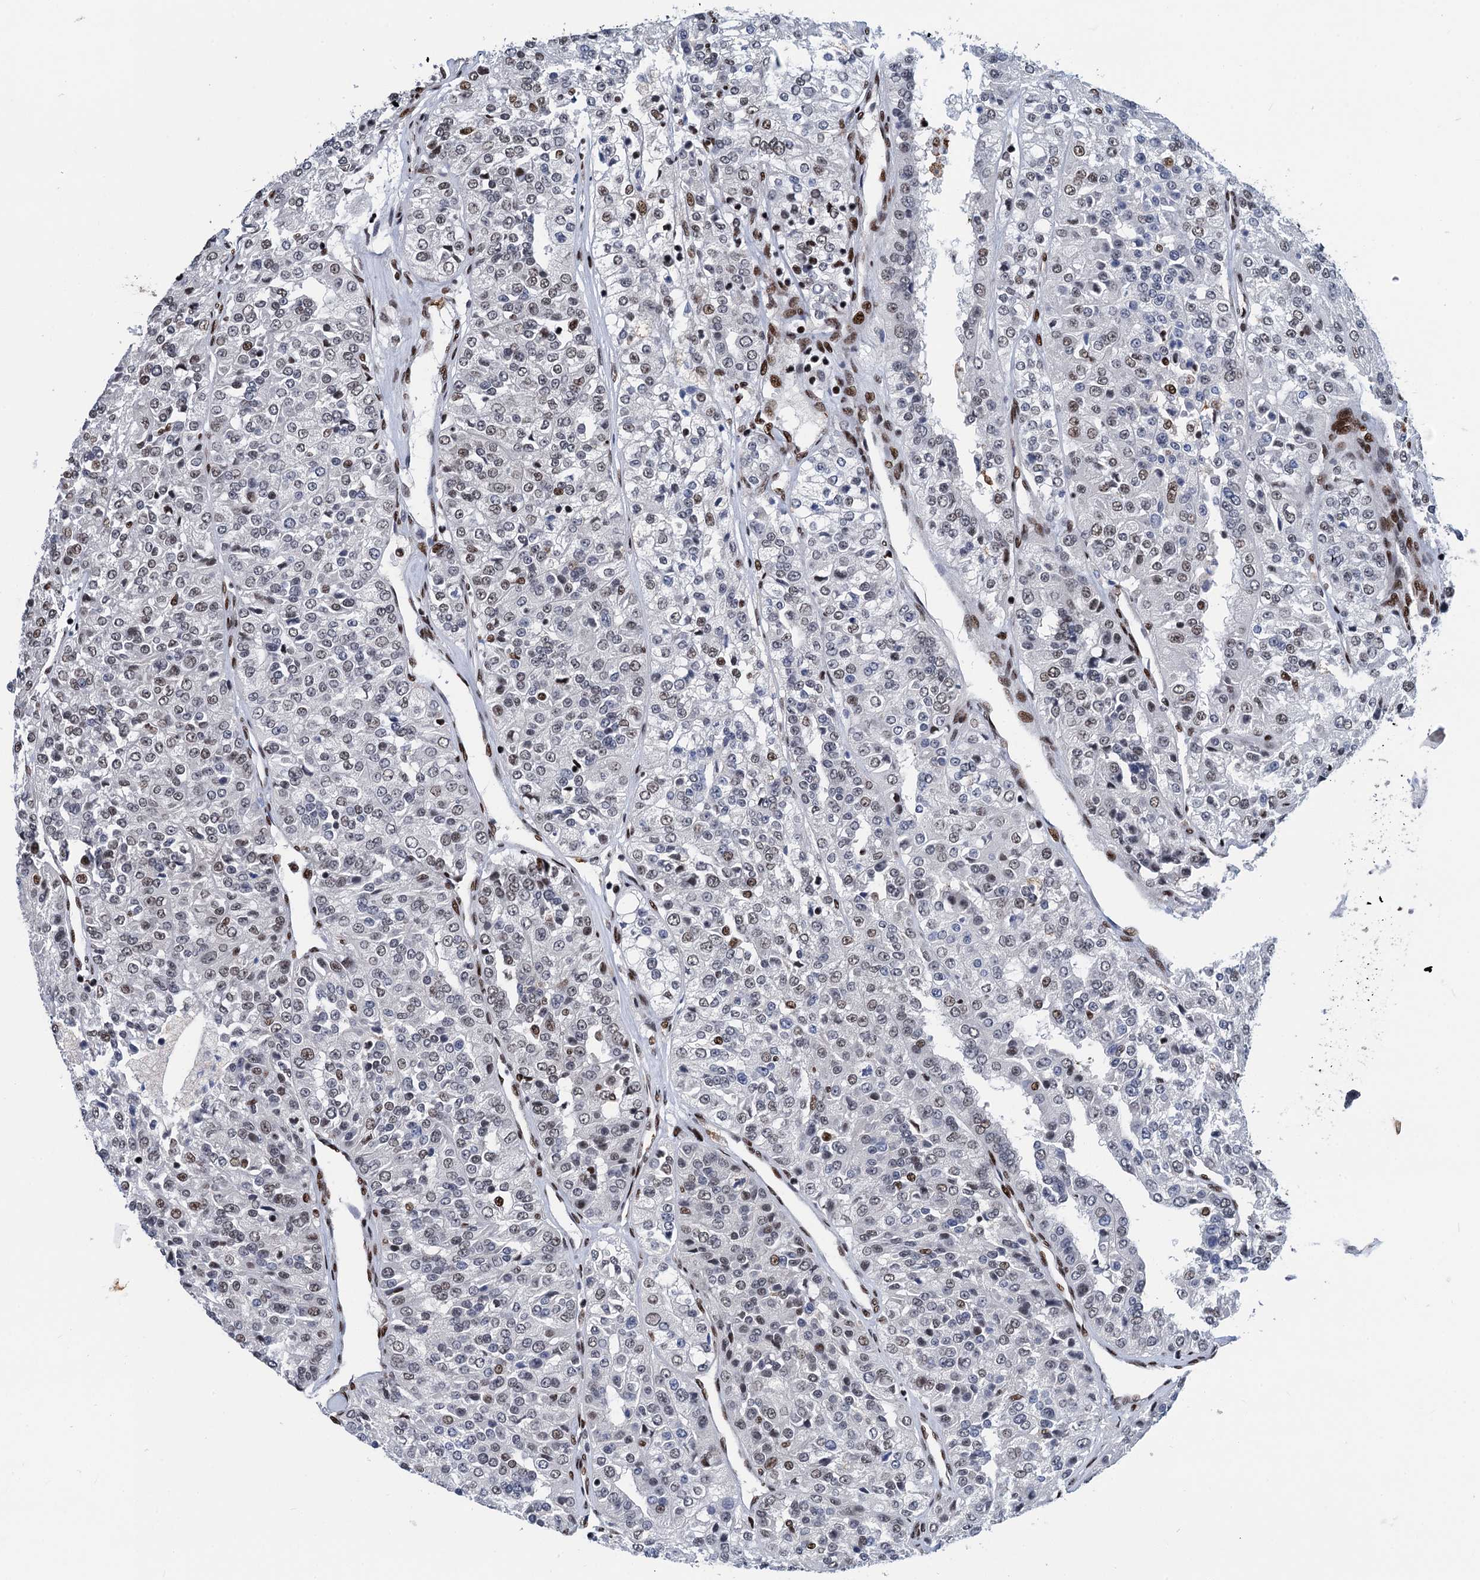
{"staining": {"intensity": "moderate", "quantity": "25%-75%", "location": "nuclear"}, "tissue": "renal cancer", "cell_type": "Tumor cells", "image_type": "cancer", "snomed": [{"axis": "morphology", "description": "Adenocarcinoma, NOS"}, {"axis": "topography", "description": "Kidney"}], "caption": "Immunohistochemical staining of renal adenocarcinoma displays medium levels of moderate nuclear expression in approximately 25%-75% of tumor cells.", "gene": "PPP4R1", "patient": {"sex": "female", "age": 63}}